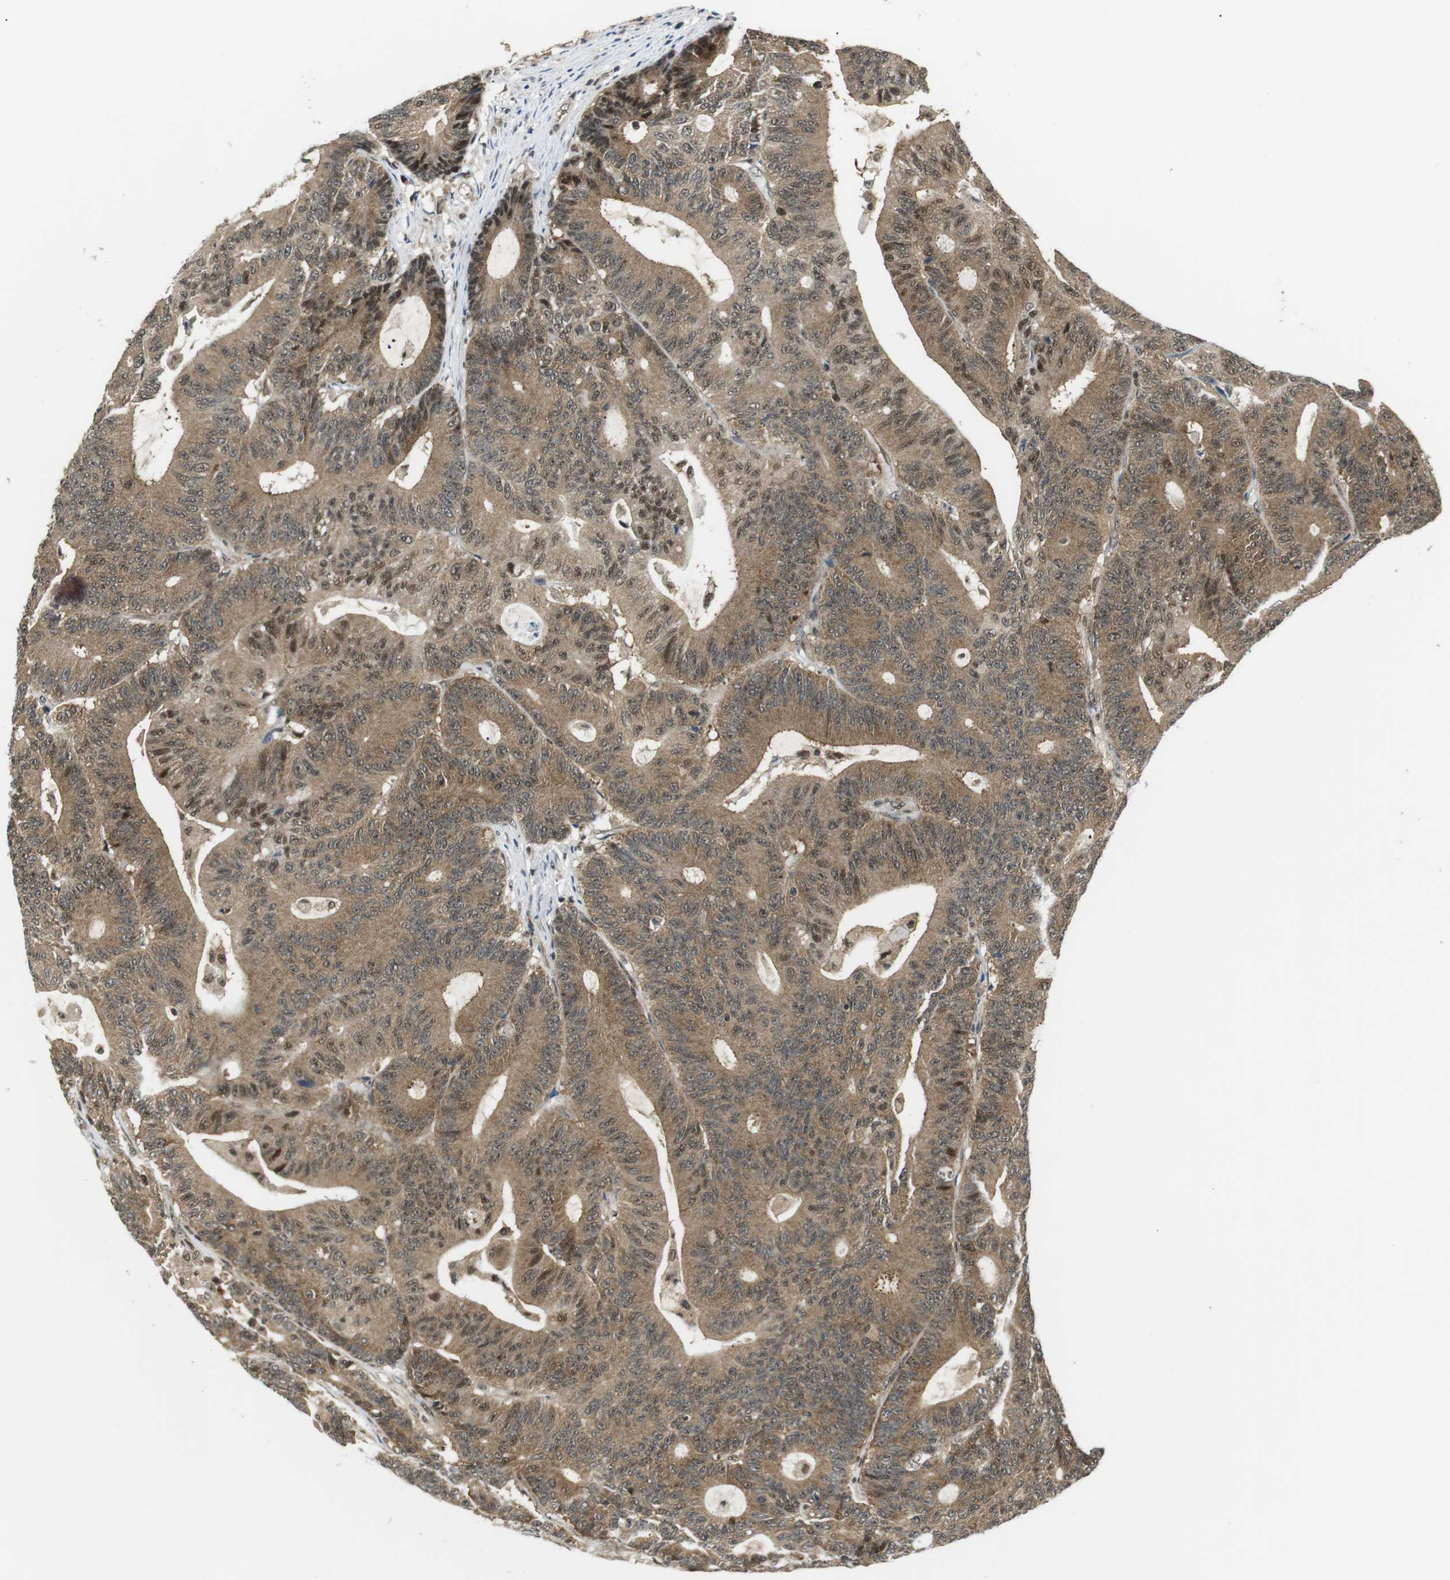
{"staining": {"intensity": "moderate", "quantity": ">75%", "location": "cytoplasmic/membranous,nuclear"}, "tissue": "colorectal cancer", "cell_type": "Tumor cells", "image_type": "cancer", "snomed": [{"axis": "morphology", "description": "Adenocarcinoma, NOS"}, {"axis": "topography", "description": "Colon"}], "caption": "Immunohistochemistry (IHC) histopathology image of neoplastic tissue: human colorectal cancer stained using IHC reveals medium levels of moderate protein expression localized specifically in the cytoplasmic/membranous and nuclear of tumor cells, appearing as a cytoplasmic/membranous and nuclear brown color.", "gene": "CSNK2B", "patient": {"sex": "female", "age": 84}}